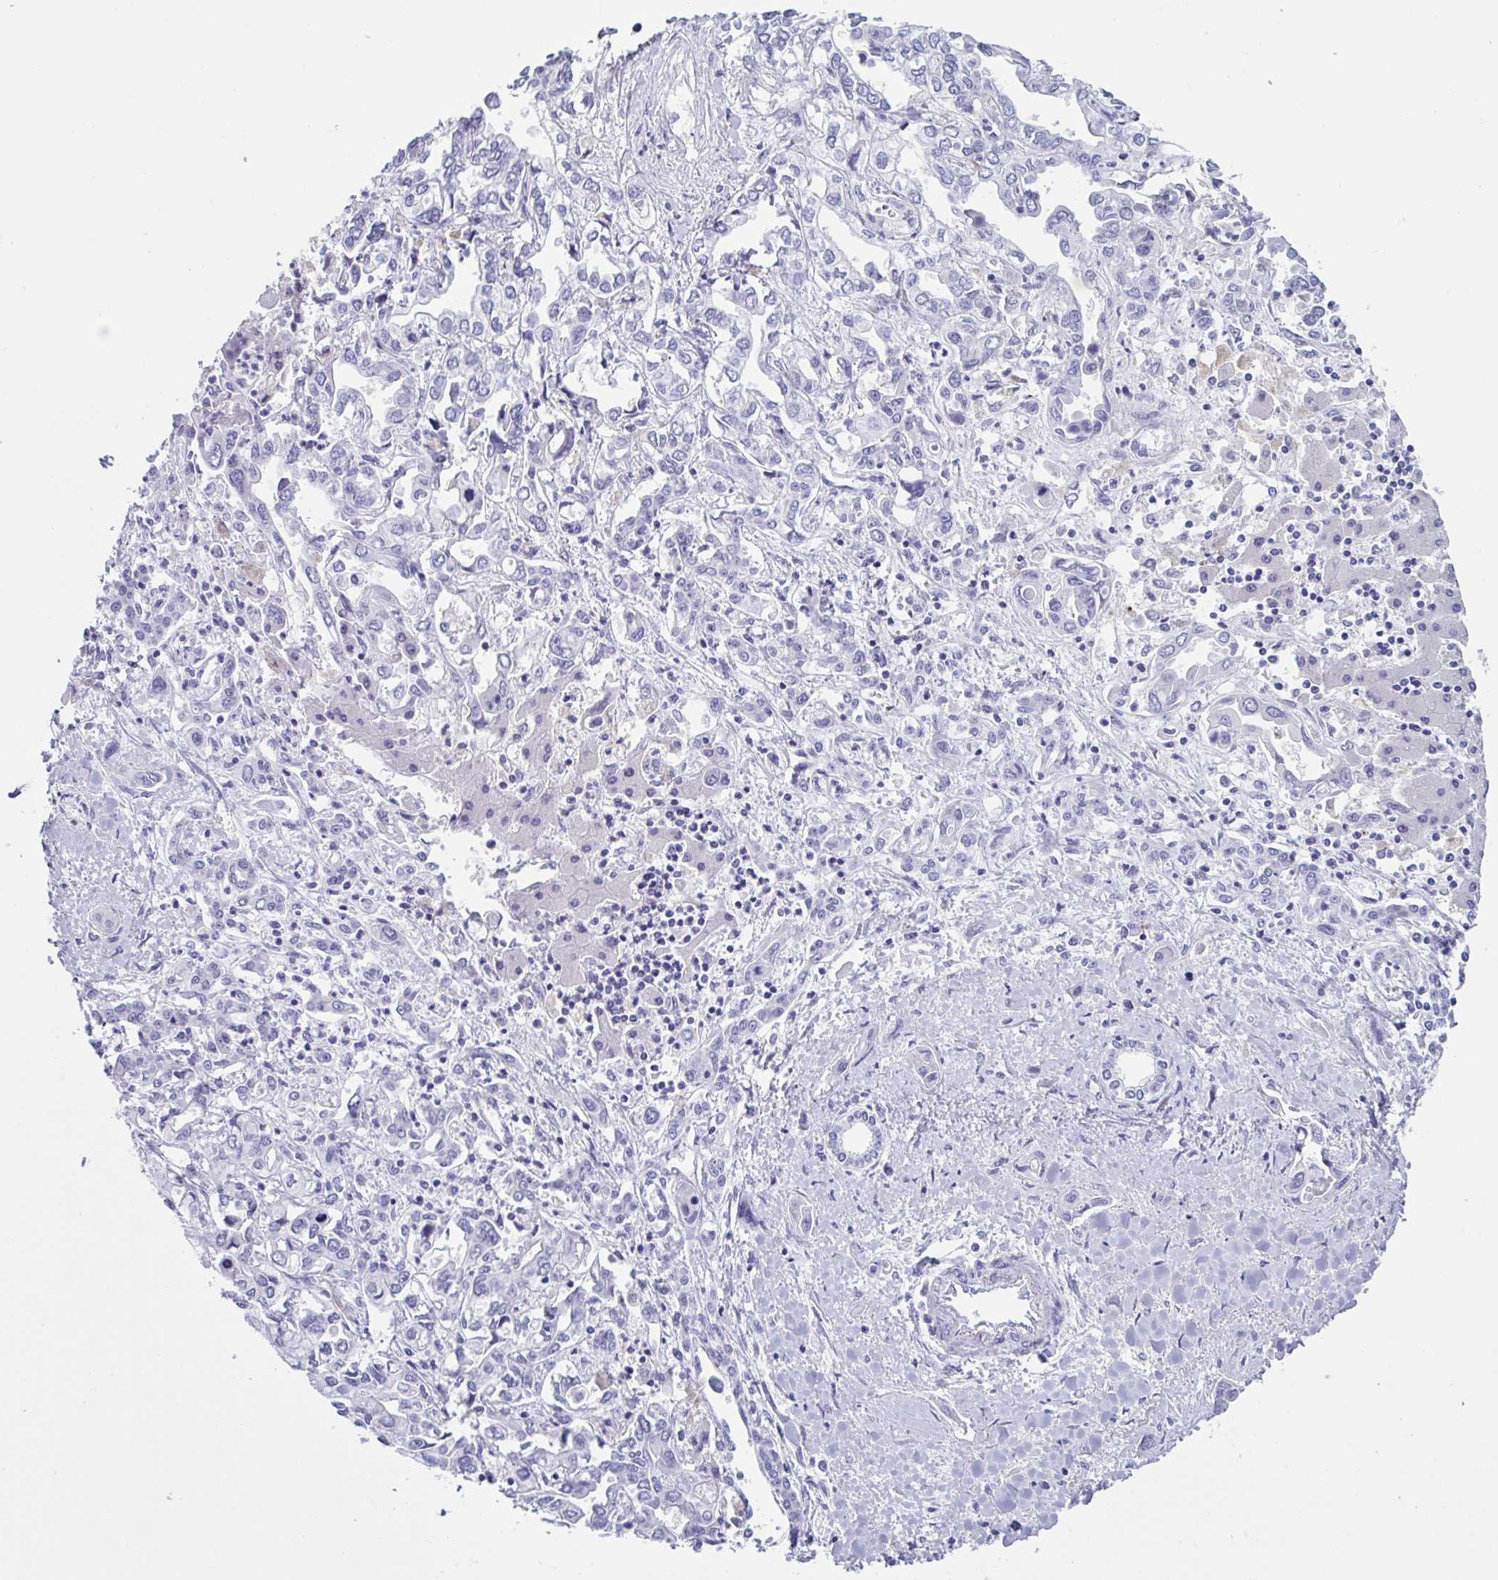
{"staining": {"intensity": "negative", "quantity": "none", "location": "none"}, "tissue": "liver cancer", "cell_type": "Tumor cells", "image_type": "cancer", "snomed": [{"axis": "morphology", "description": "Cholangiocarcinoma"}, {"axis": "topography", "description": "Liver"}], "caption": "A photomicrograph of liver cancer stained for a protein displays no brown staining in tumor cells.", "gene": "USP35", "patient": {"sex": "female", "age": 64}}